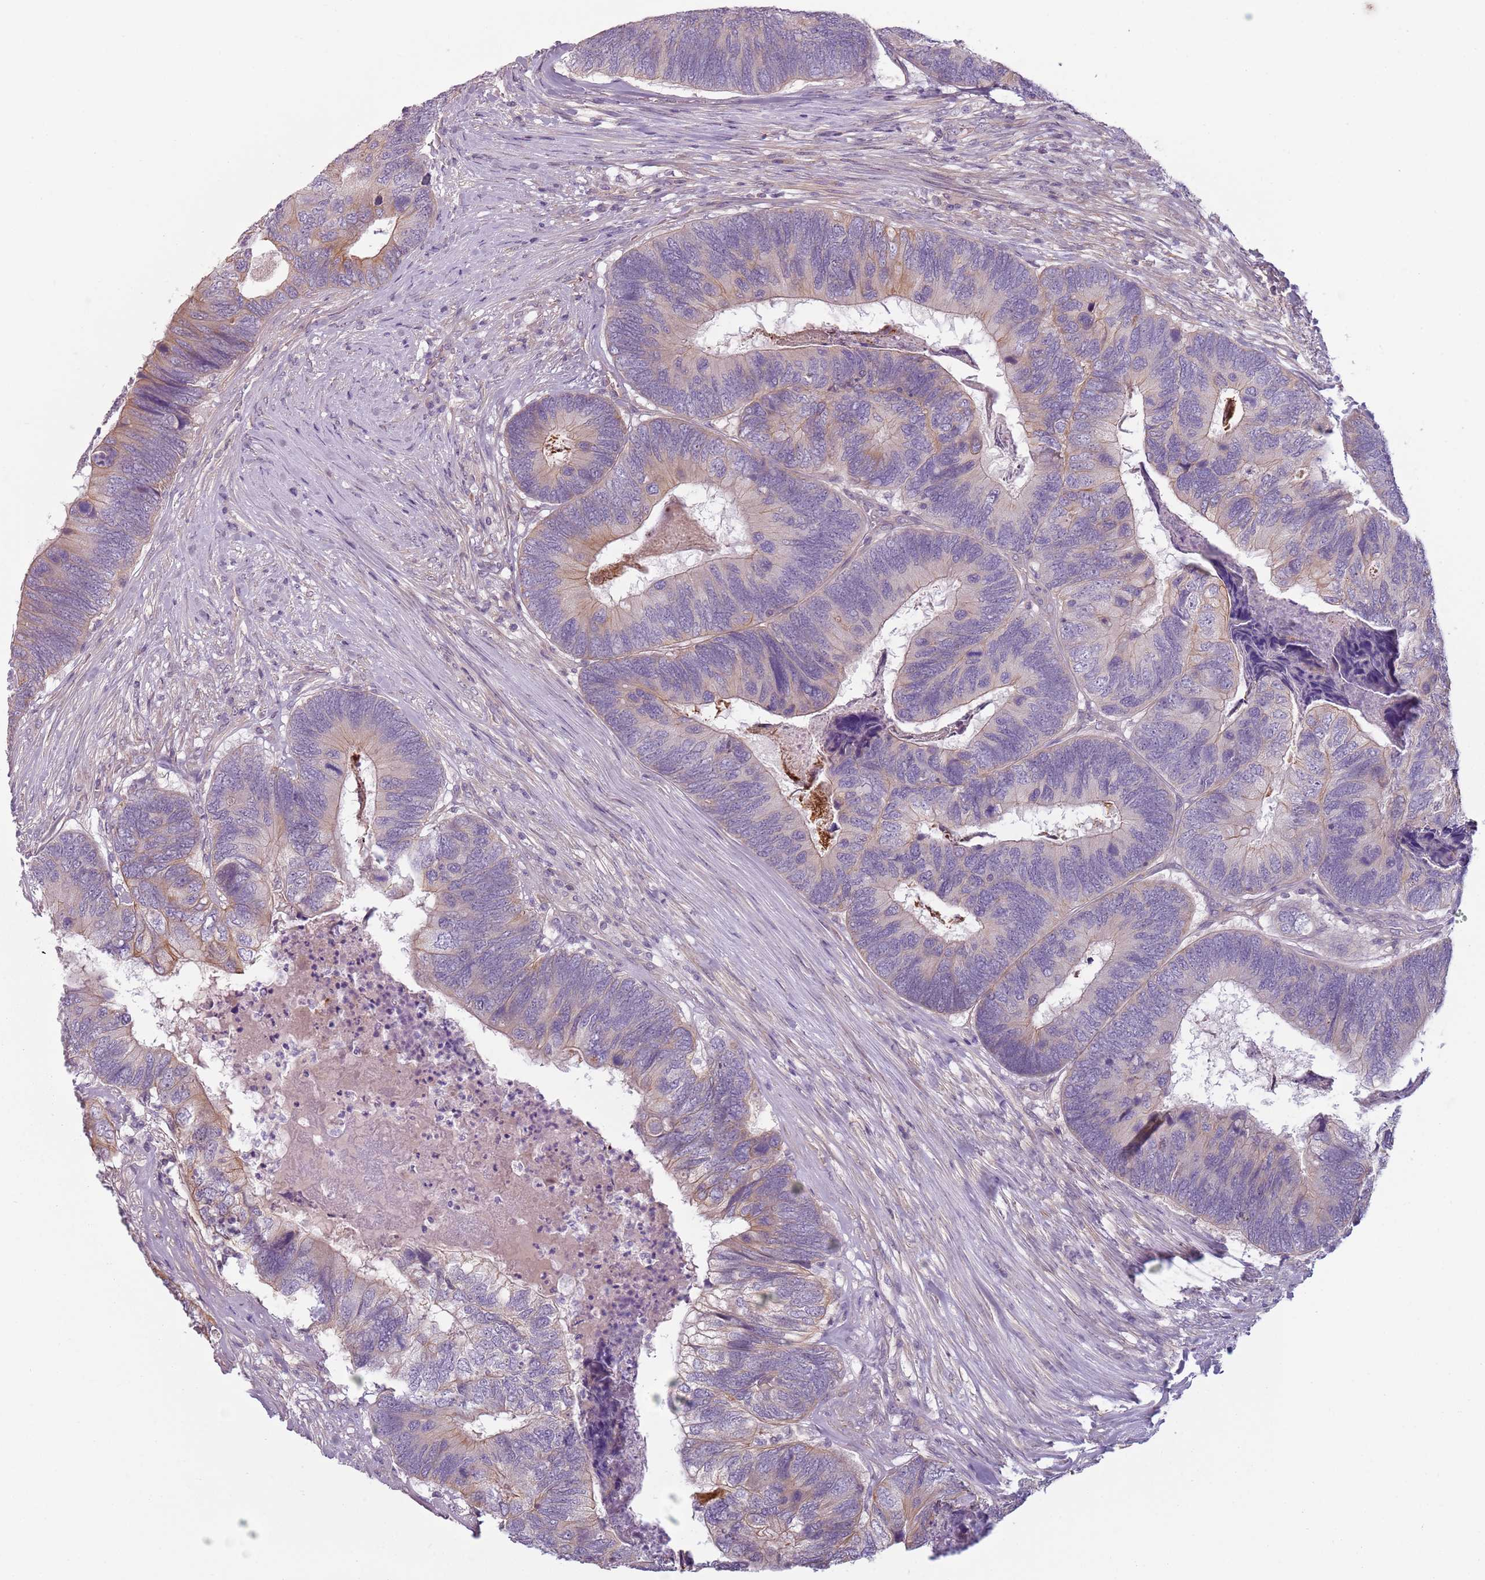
{"staining": {"intensity": "weak", "quantity": "<25%", "location": "cytoplasmic/membranous"}, "tissue": "colorectal cancer", "cell_type": "Tumor cells", "image_type": "cancer", "snomed": [{"axis": "morphology", "description": "Adenocarcinoma, NOS"}, {"axis": "topography", "description": "Colon"}], "caption": "An immunohistochemistry image of colorectal cancer (adenocarcinoma) is shown. There is no staining in tumor cells of colorectal cancer (adenocarcinoma).", "gene": "TLCD2", "patient": {"sex": "female", "age": 67}}